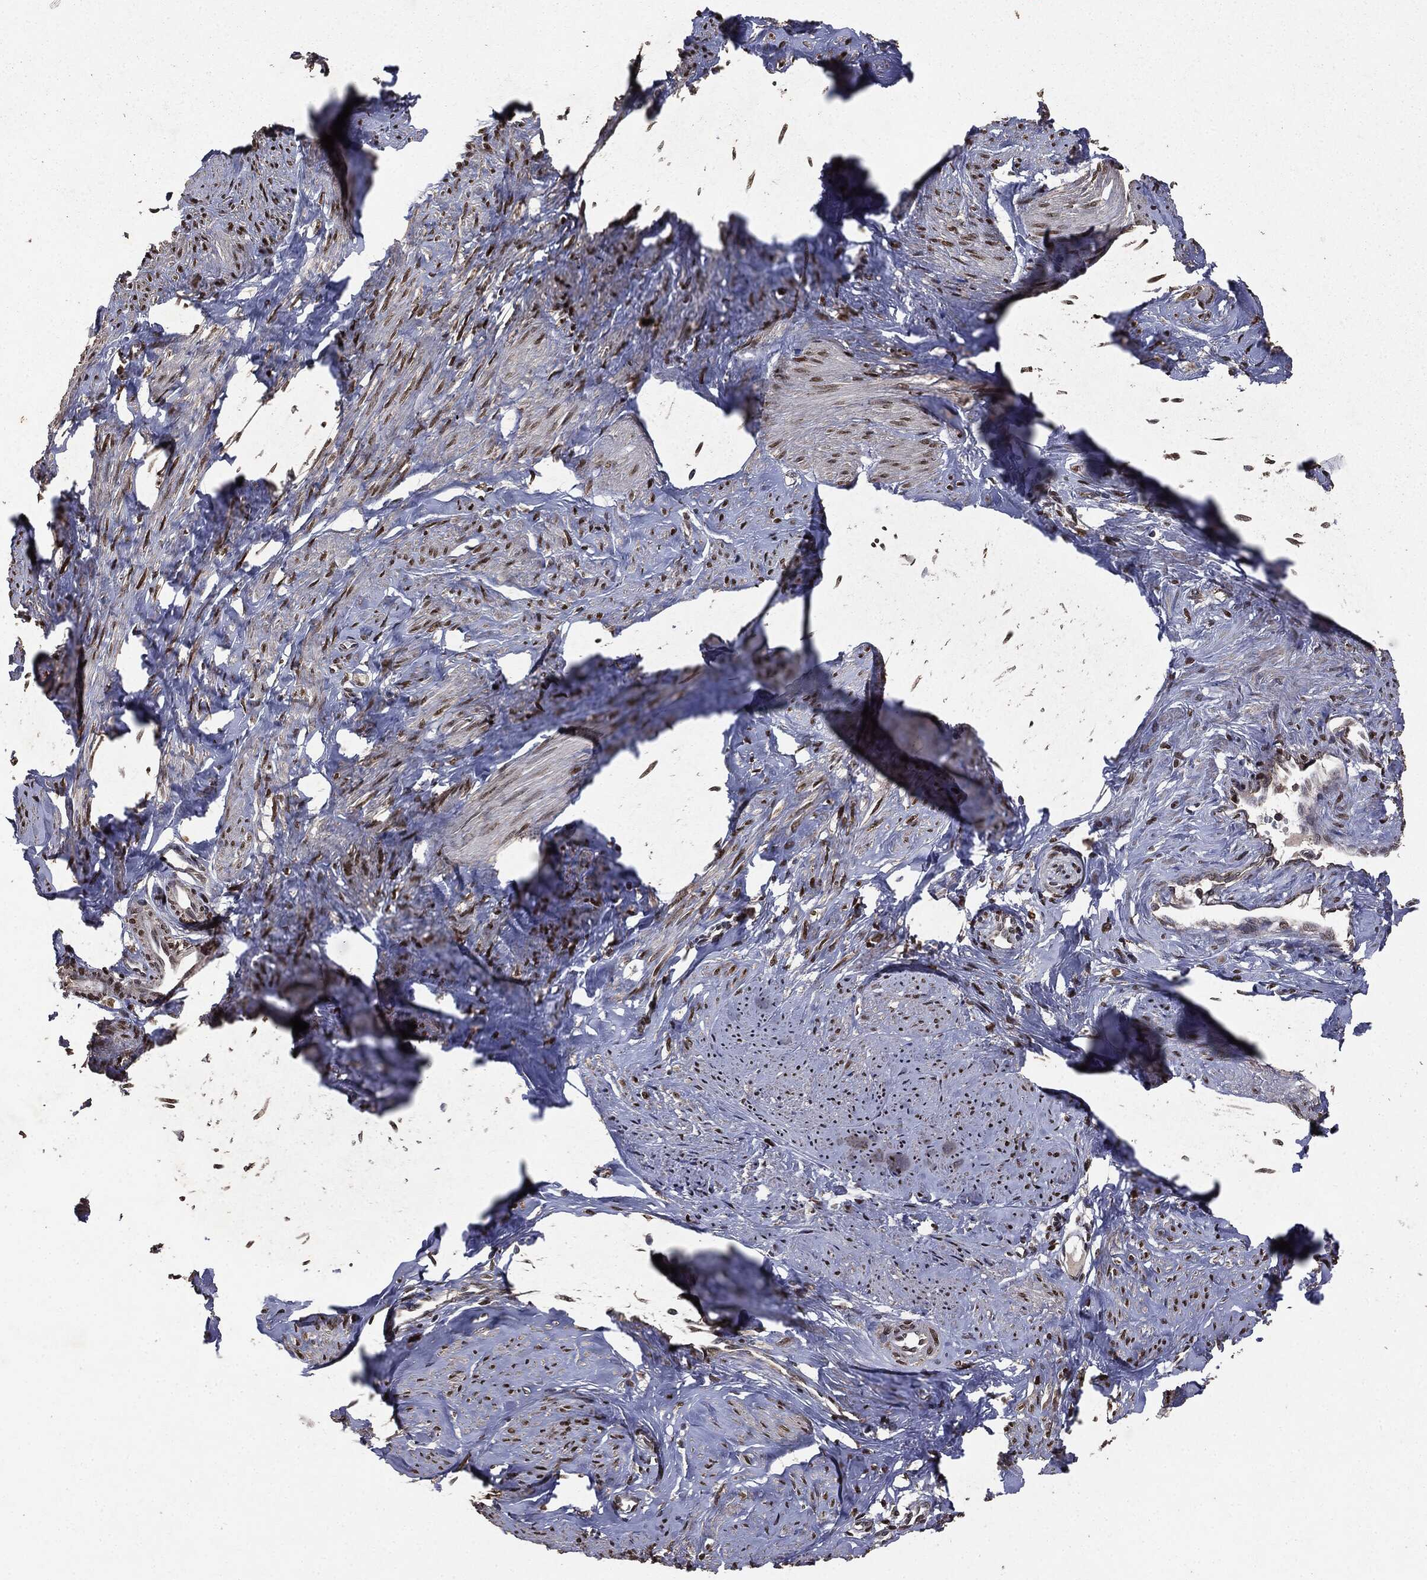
{"staining": {"intensity": "moderate", "quantity": ">75%", "location": "nuclear"}, "tissue": "smooth muscle", "cell_type": "Smooth muscle cells", "image_type": "normal", "snomed": [{"axis": "morphology", "description": "Normal tissue, NOS"}, {"axis": "topography", "description": "Smooth muscle"}], "caption": "Normal smooth muscle shows moderate nuclear positivity in approximately >75% of smooth muscle cells, visualized by immunohistochemistry.", "gene": "PPP6R2", "patient": {"sex": "female", "age": 48}}